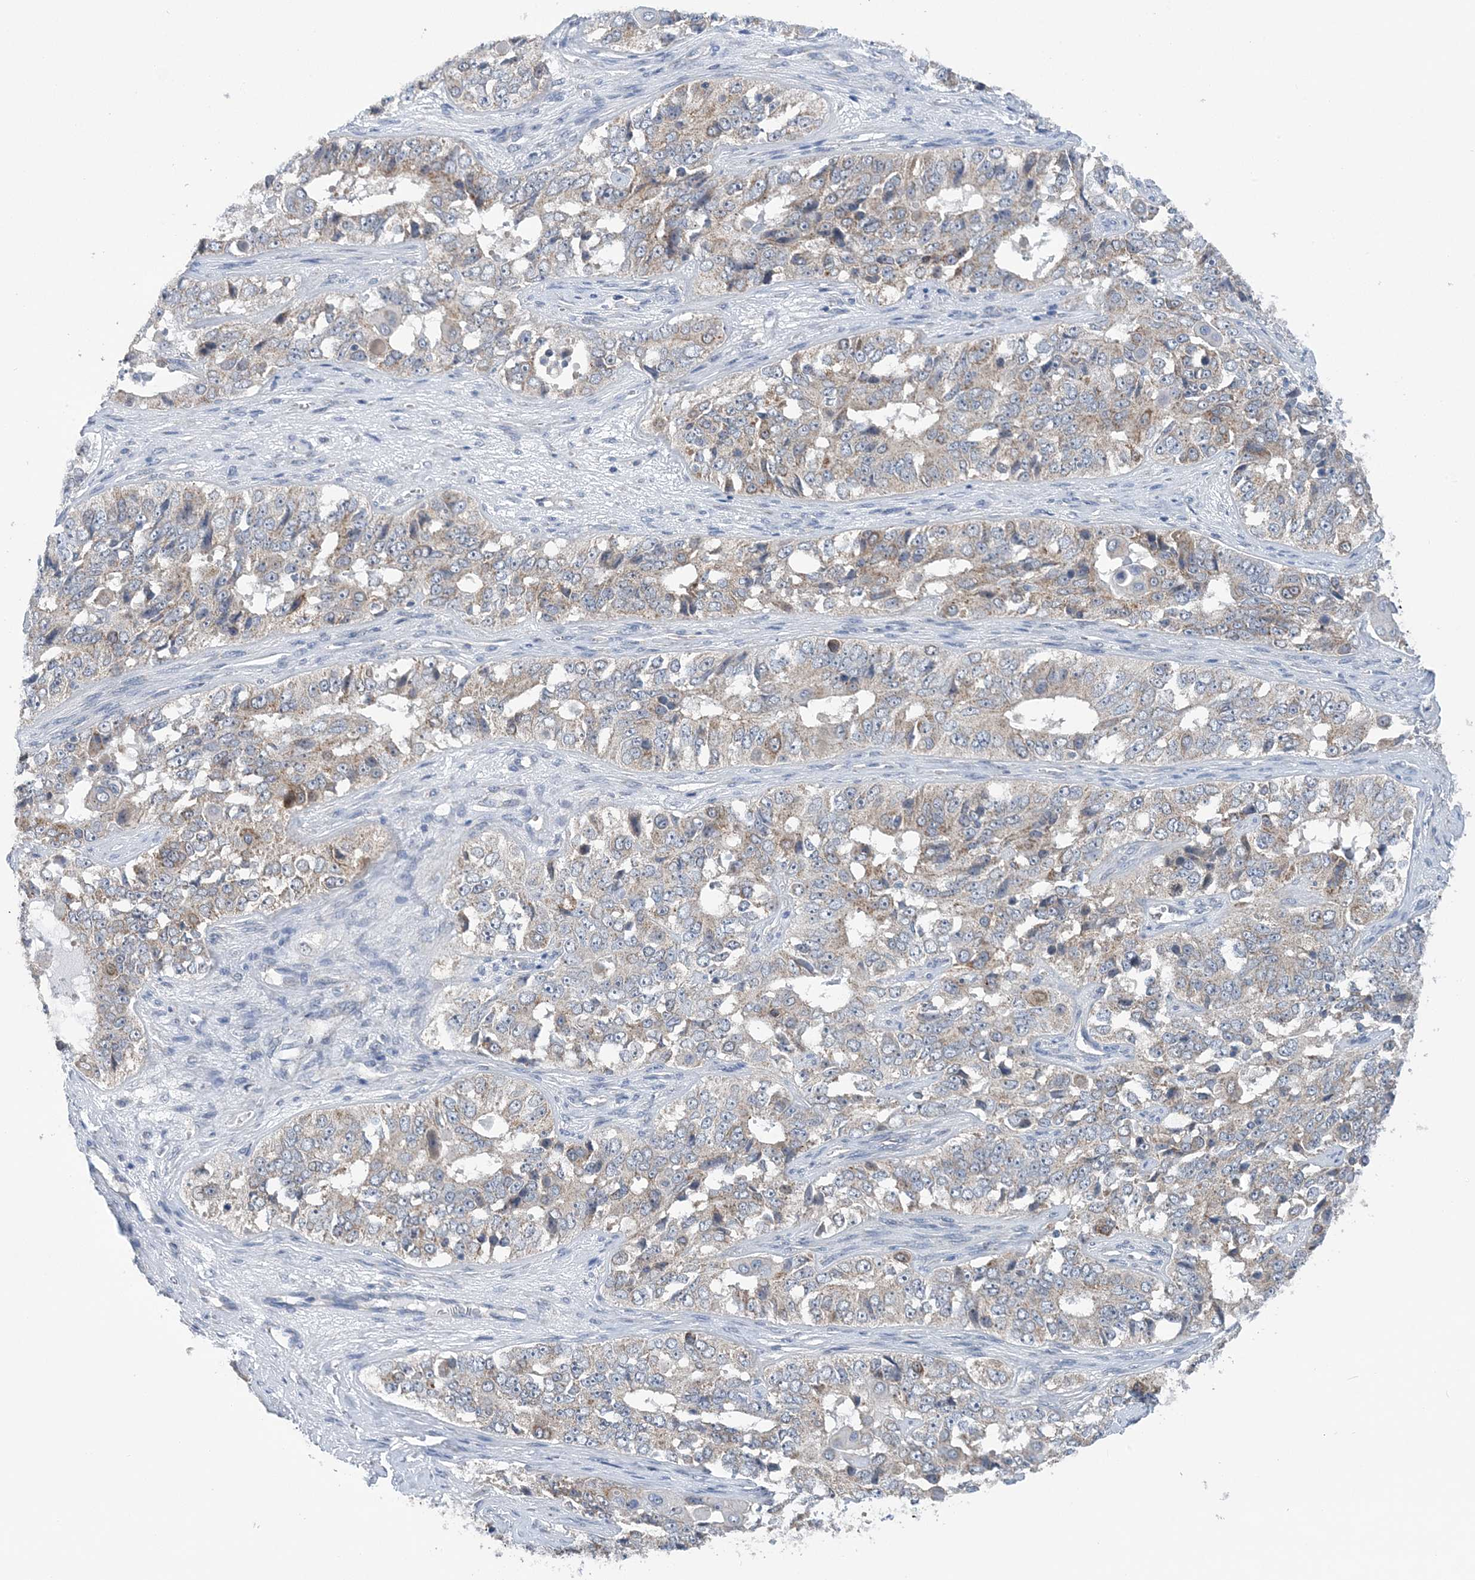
{"staining": {"intensity": "weak", "quantity": "25%-75%", "location": "cytoplasmic/membranous"}, "tissue": "ovarian cancer", "cell_type": "Tumor cells", "image_type": "cancer", "snomed": [{"axis": "morphology", "description": "Carcinoma, endometroid"}, {"axis": "topography", "description": "Ovary"}], "caption": "Immunohistochemistry micrograph of neoplastic tissue: human ovarian cancer stained using immunohistochemistry reveals low levels of weak protein expression localized specifically in the cytoplasmic/membranous of tumor cells, appearing as a cytoplasmic/membranous brown color.", "gene": "COPE", "patient": {"sex": "female", "age": 51}}